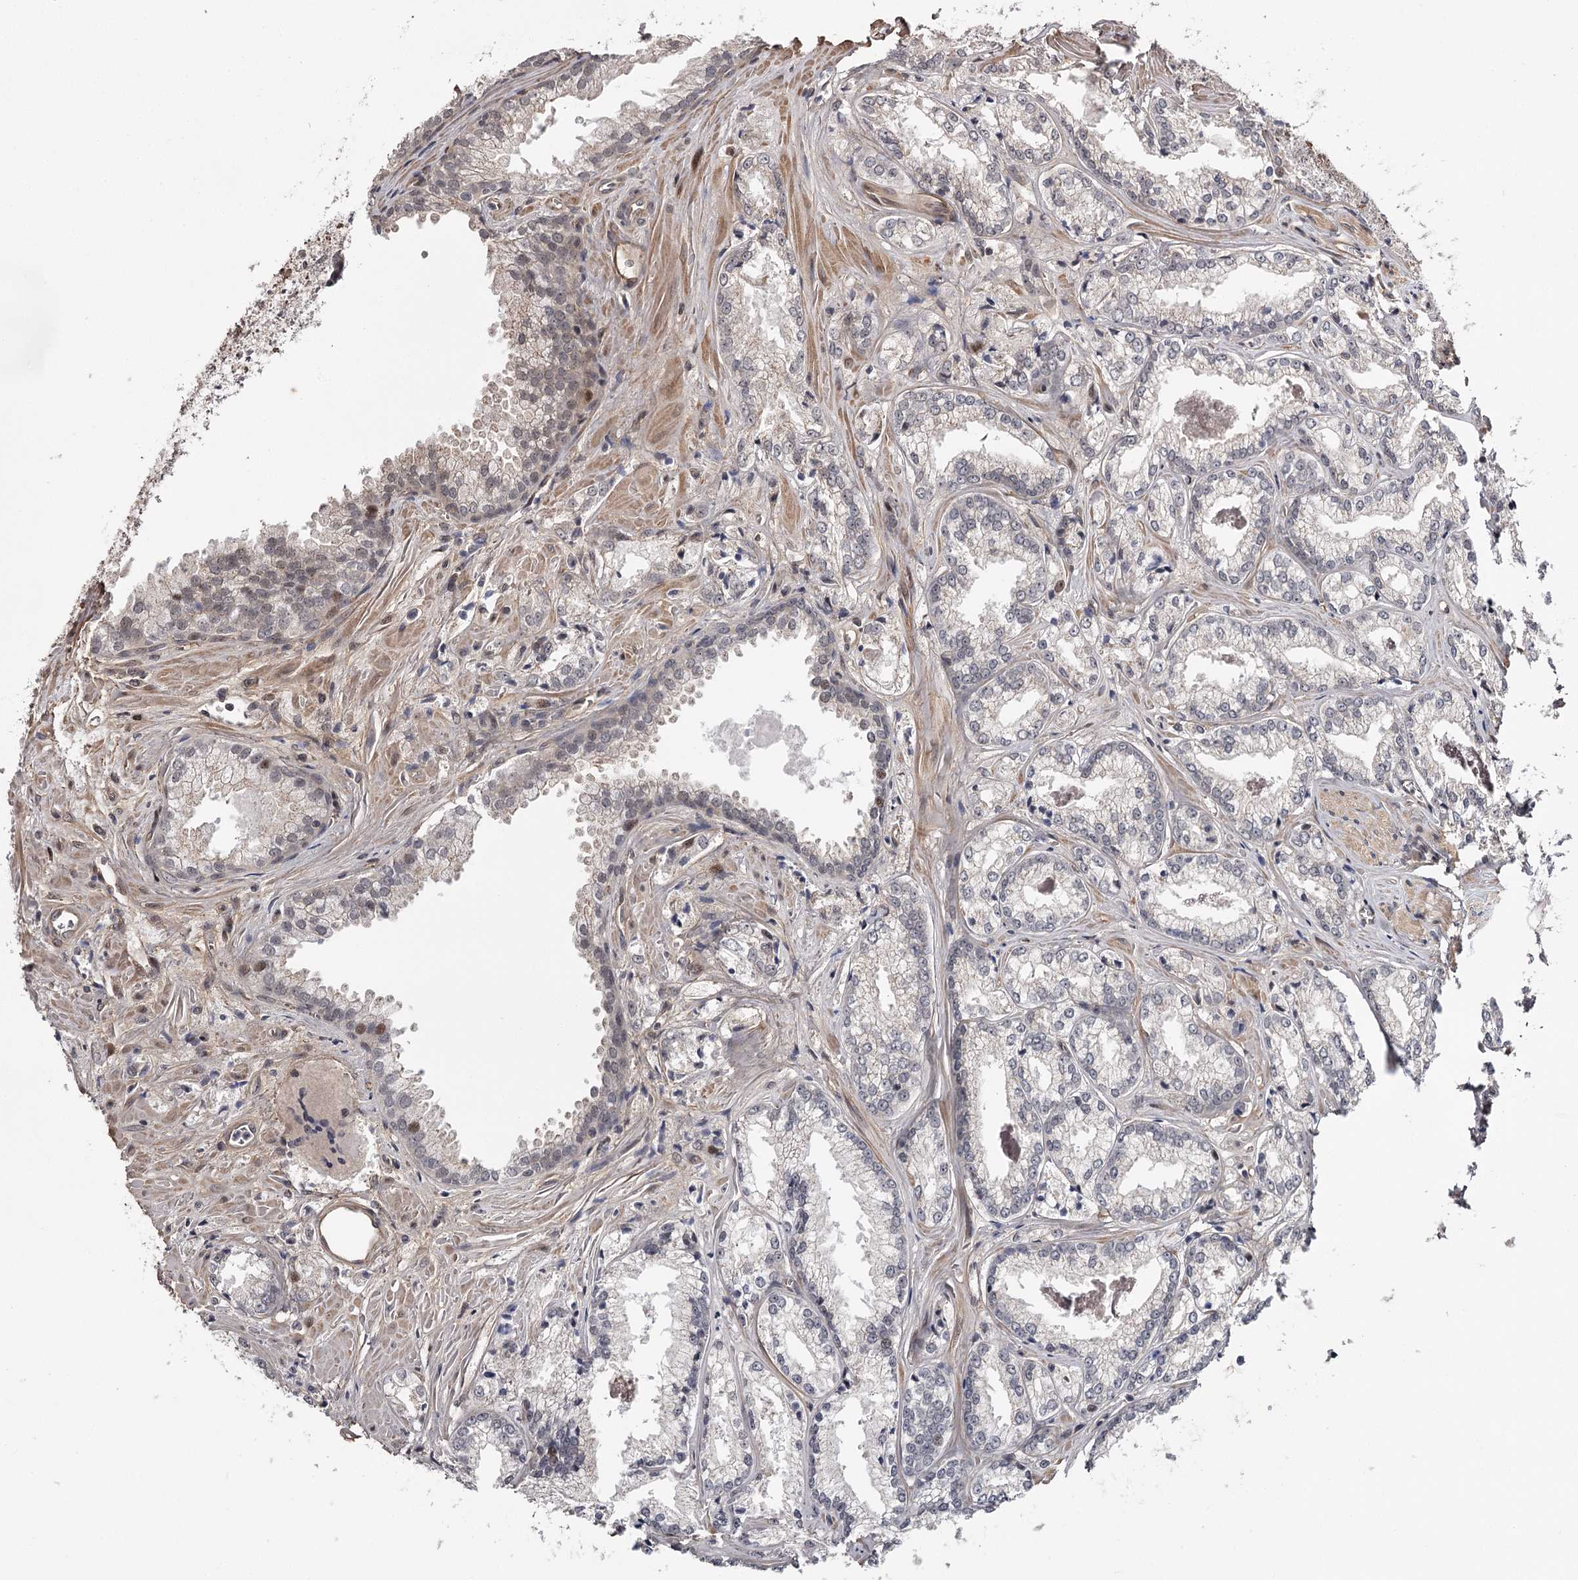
{"staining": {"intensity": "weak", "quantity": "<25%", "location": "nuclear"}, "tissue": "prostate cancer", "cell_type": "Tumor cells", "image_type": "cancer", "snomed": [{"axis": "morphology", "description": "Adenocarcinoma, Low grade"}, {"axis": "topography", "description": "Prostate"}], "caption": "Protein analysis of prostate cancer shows no significant positivity in tumor cells.", "gene": "TTC33", "patient": {"sex": "male", "age": 47}}